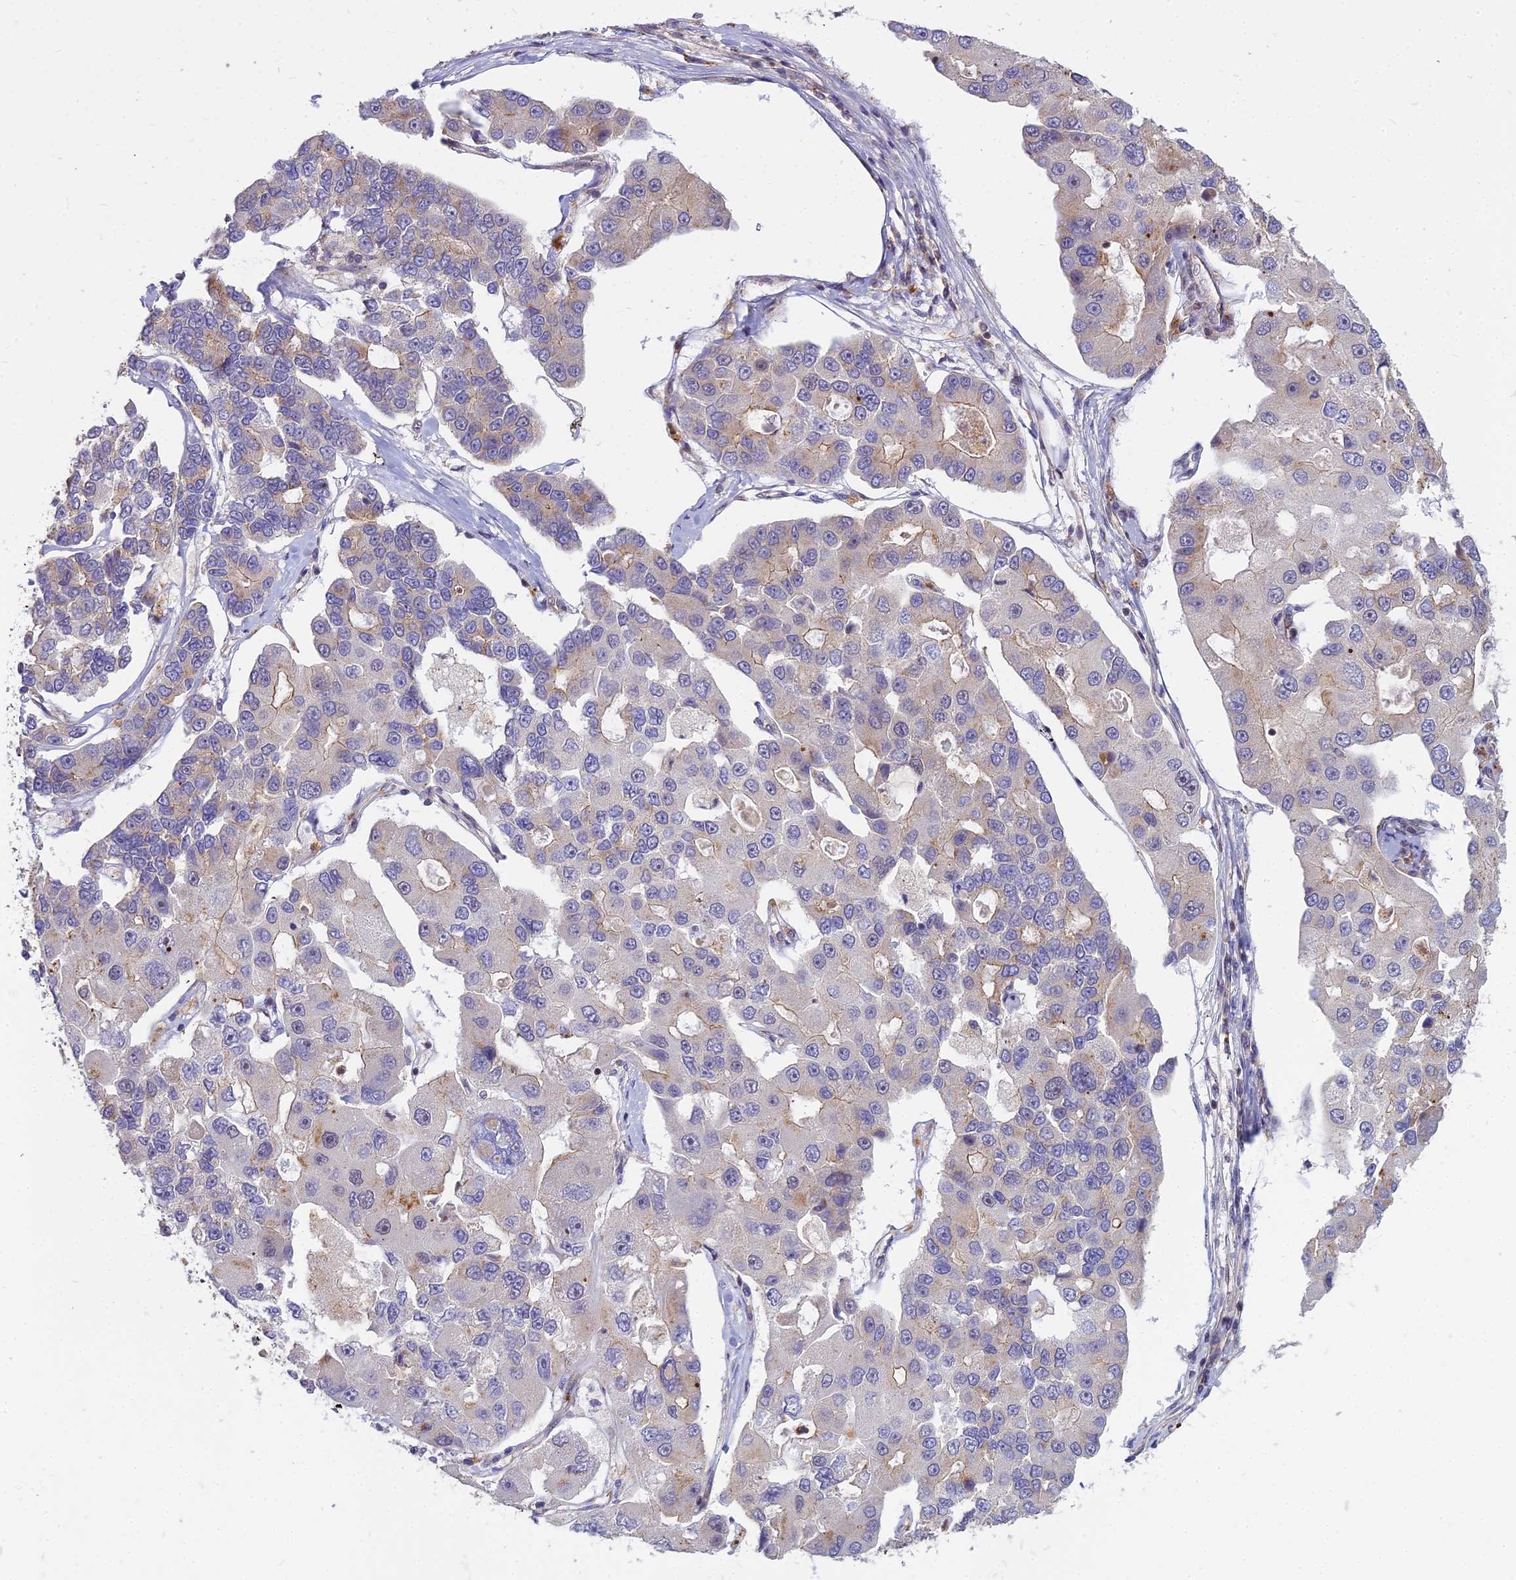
{"staining": {"intensity": "weak", "quantity": "<25%", "location": "cytoplasmic/membranous"}, "tissue": "lung cancer", "cell_type": "Tumor cells", "image_type": "cancer", "snomed": [{"axis": "morphology", "description": "Adenocarcinoma, NOS"}, {"axis": "topography", "description": "Lung"}], "caption": "Protein analysis of lung adenocarcinoma displays no significant expression in tumor cells. The staining is performed using DAB brown chromogen with nuclei counter-stained in using hematoxylin.", "gene": "GLYATL3", "patient": {"sex": "female", "age": 54}}